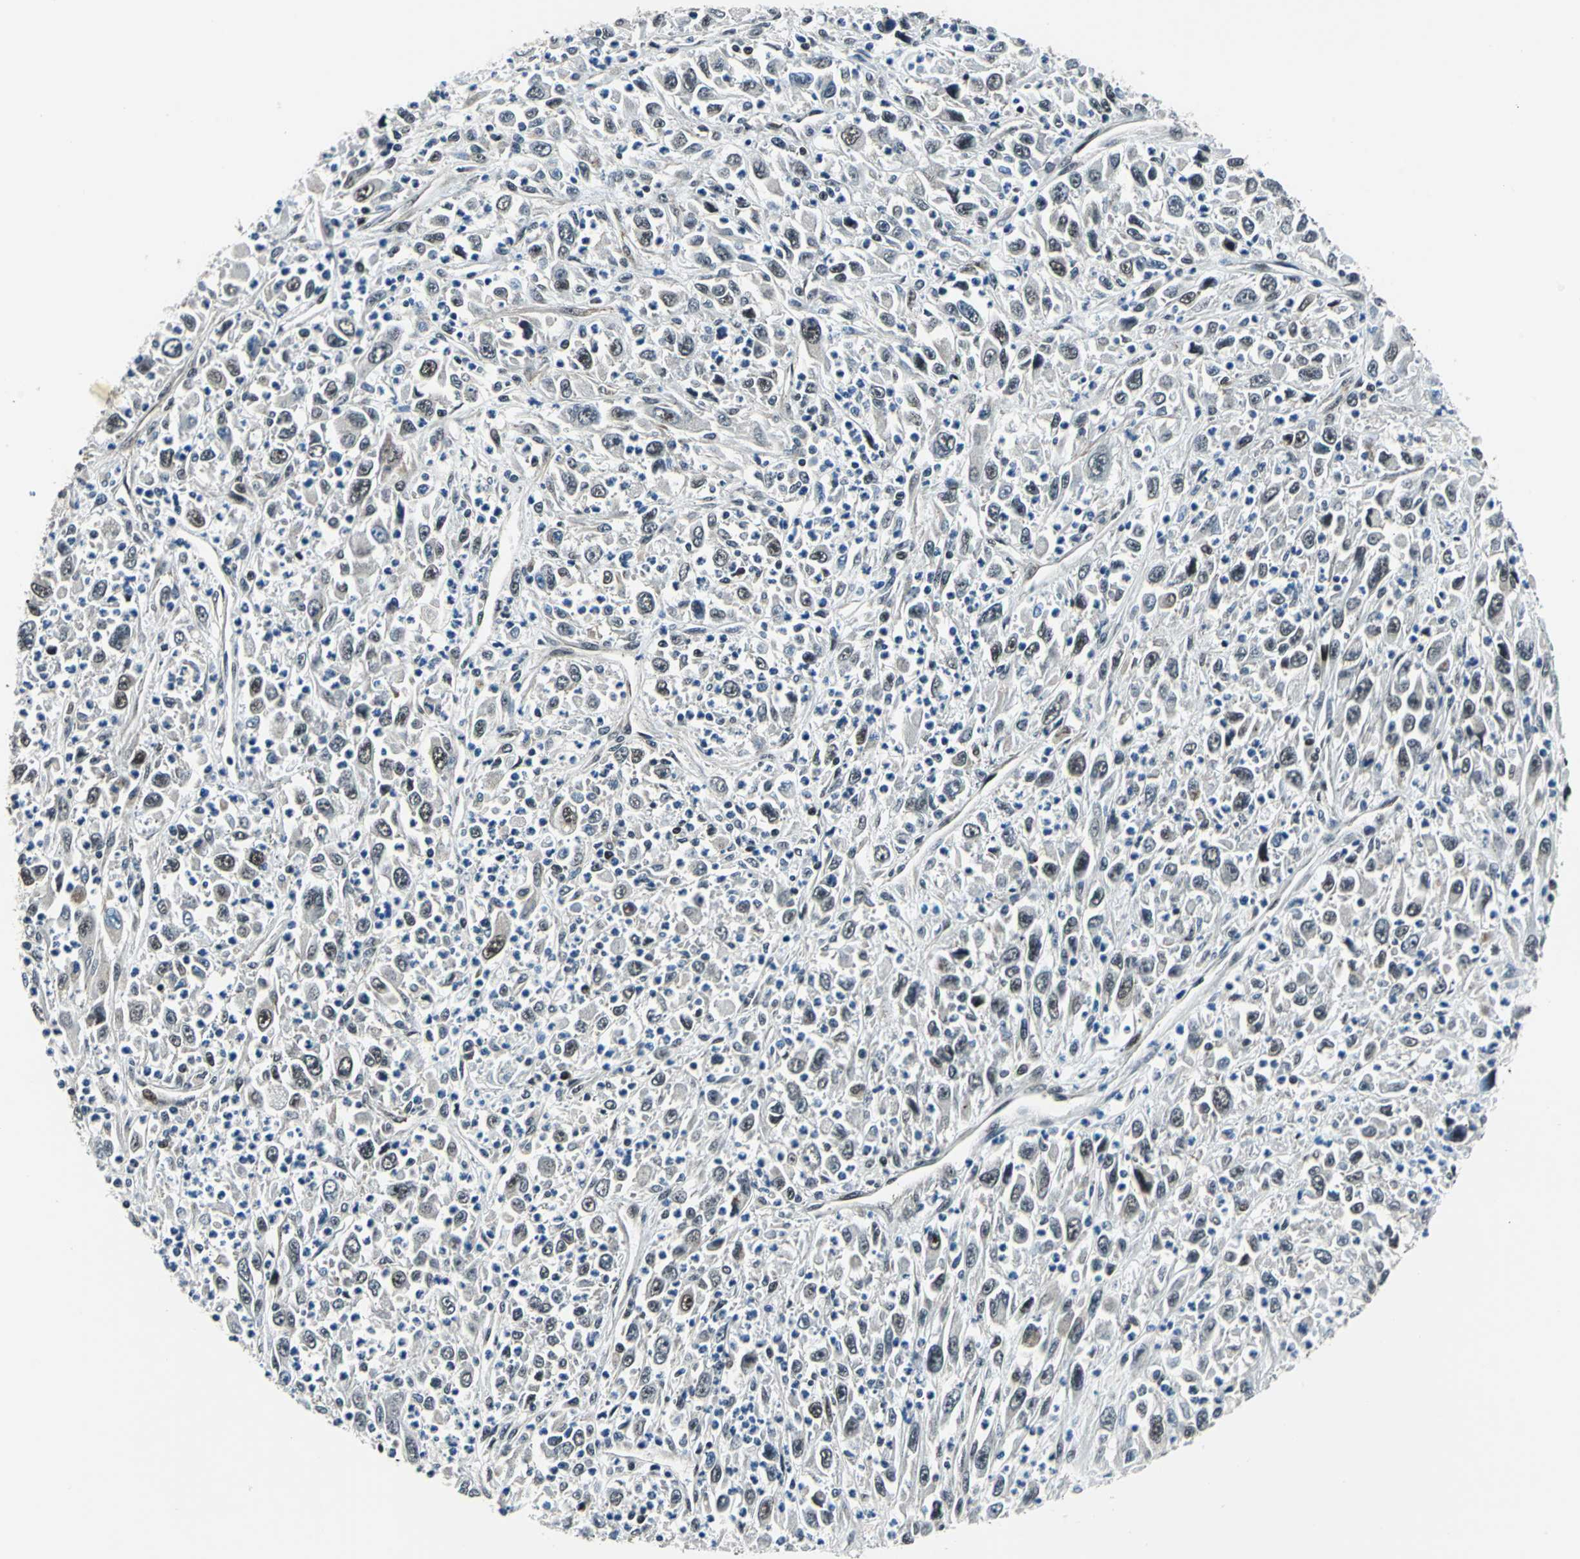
{"staining": {"intensity": "weak", "quantity": "<25%", "location": "nuclear"}, "tissue": "melanoma", "cell_type": "Tumor cells", "image_type": "cancer", "snomed": [{"axis": "morphology", "description": "Malignant melanoma, Metastatic site"}, {"axis": "topography", "description": "Skin"}], "caption": "A high-resolution histopathology image shows IHC staining of malignant melanoma (metastatic site), which displays no significant positivity in tumor cells.", "gene": "POLR3K", "patient": {"sex": "female", "age": 56}}